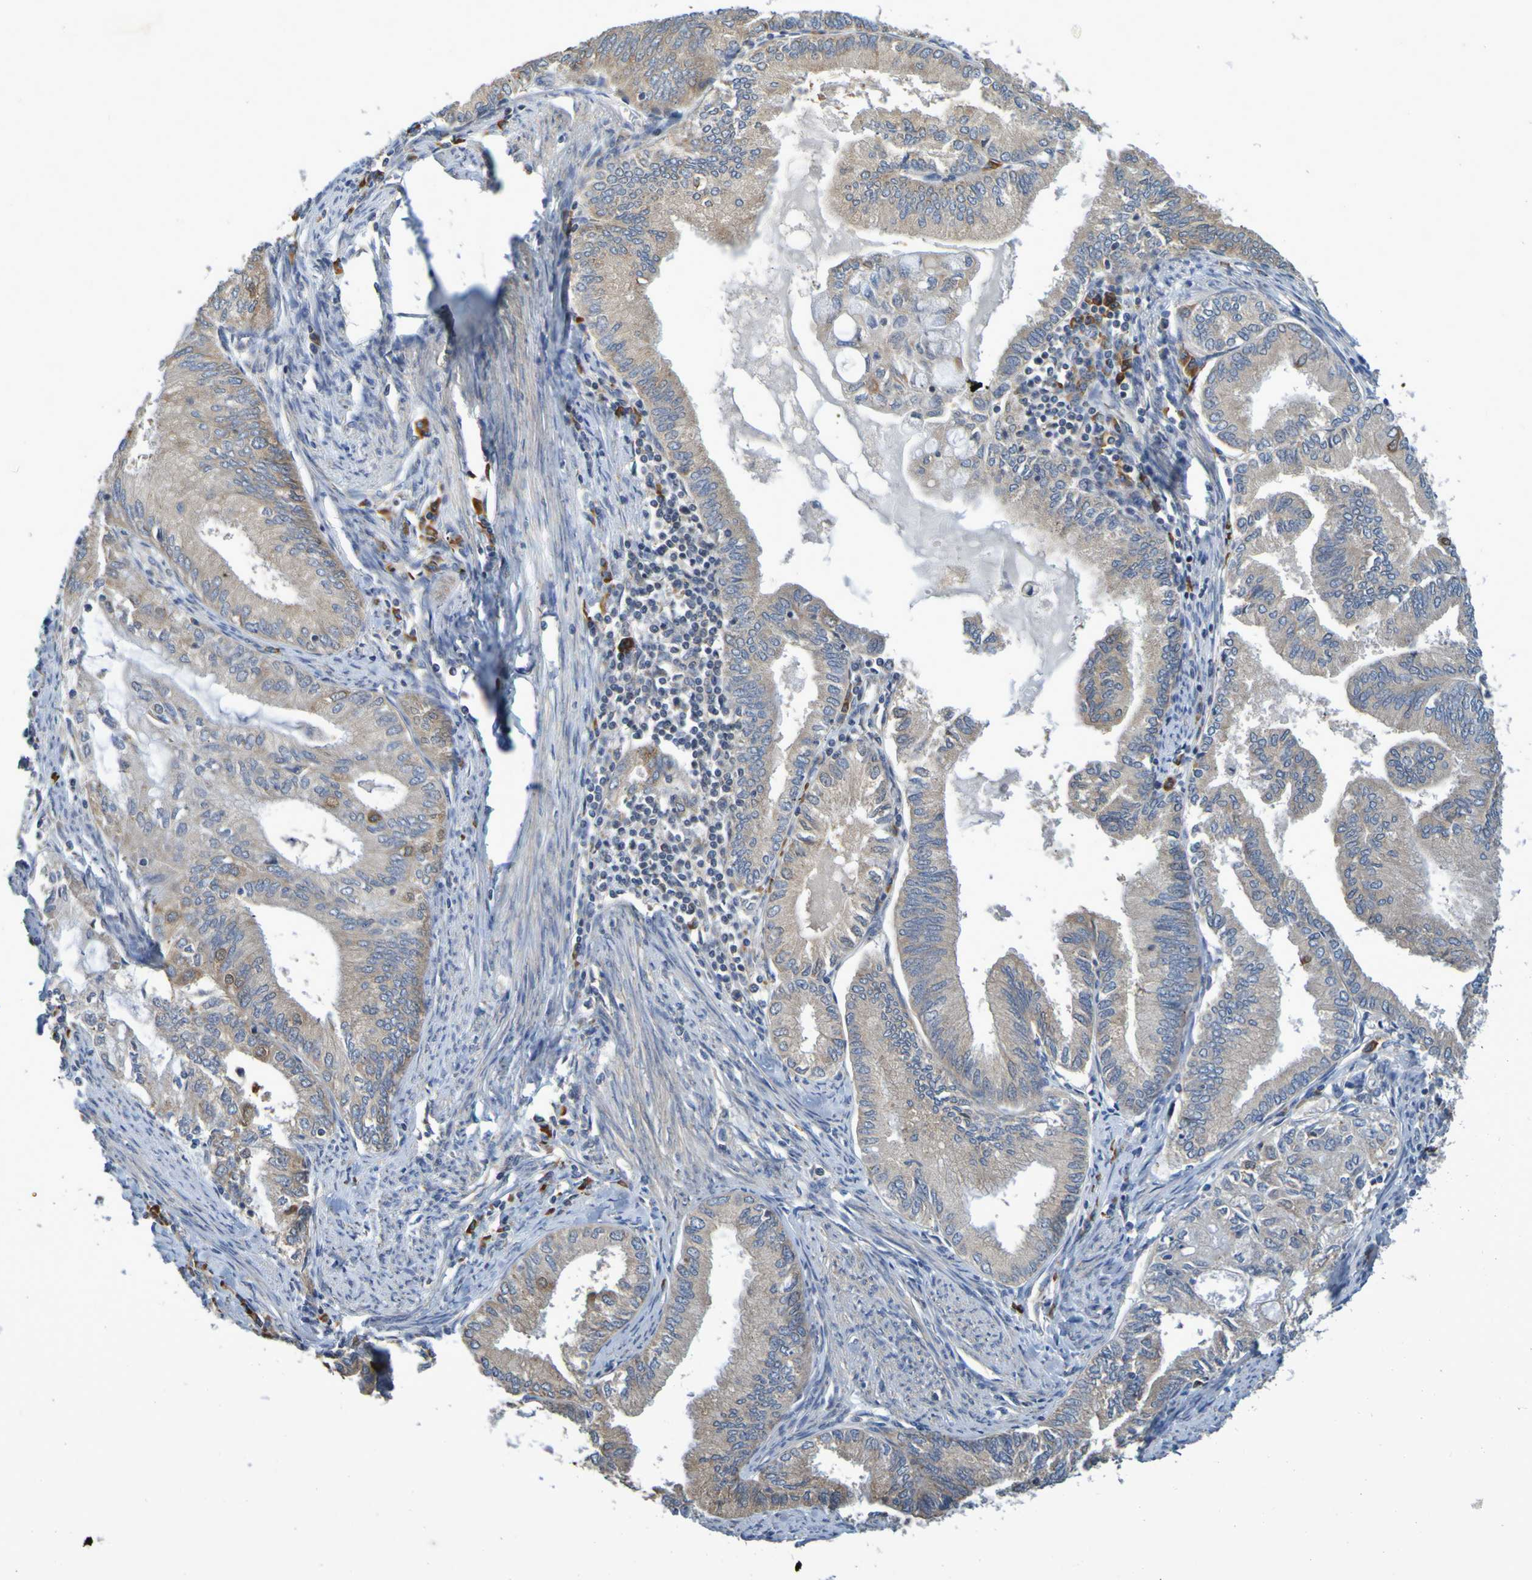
{"staining": {"intensity": "weak", "quantity": ">75%", "location": "cytoplasmic/membranous"}, "tissue": "endometrial cancer", "cell_type": "Tumor cells", "image_type": "cancer", "snomed": [{"axis": "morphology", "description": "Adenocarcinoma, NOS"}, {"axis": "topography", "description": "Endometrium"}], "caption": "A brown stain highlights weak cytoplasmic/membranous positivity of a protein in endometrial cancer tumor cells.", "gene": "CLDN18", "patient": {"sex": "female", "age": 86}}